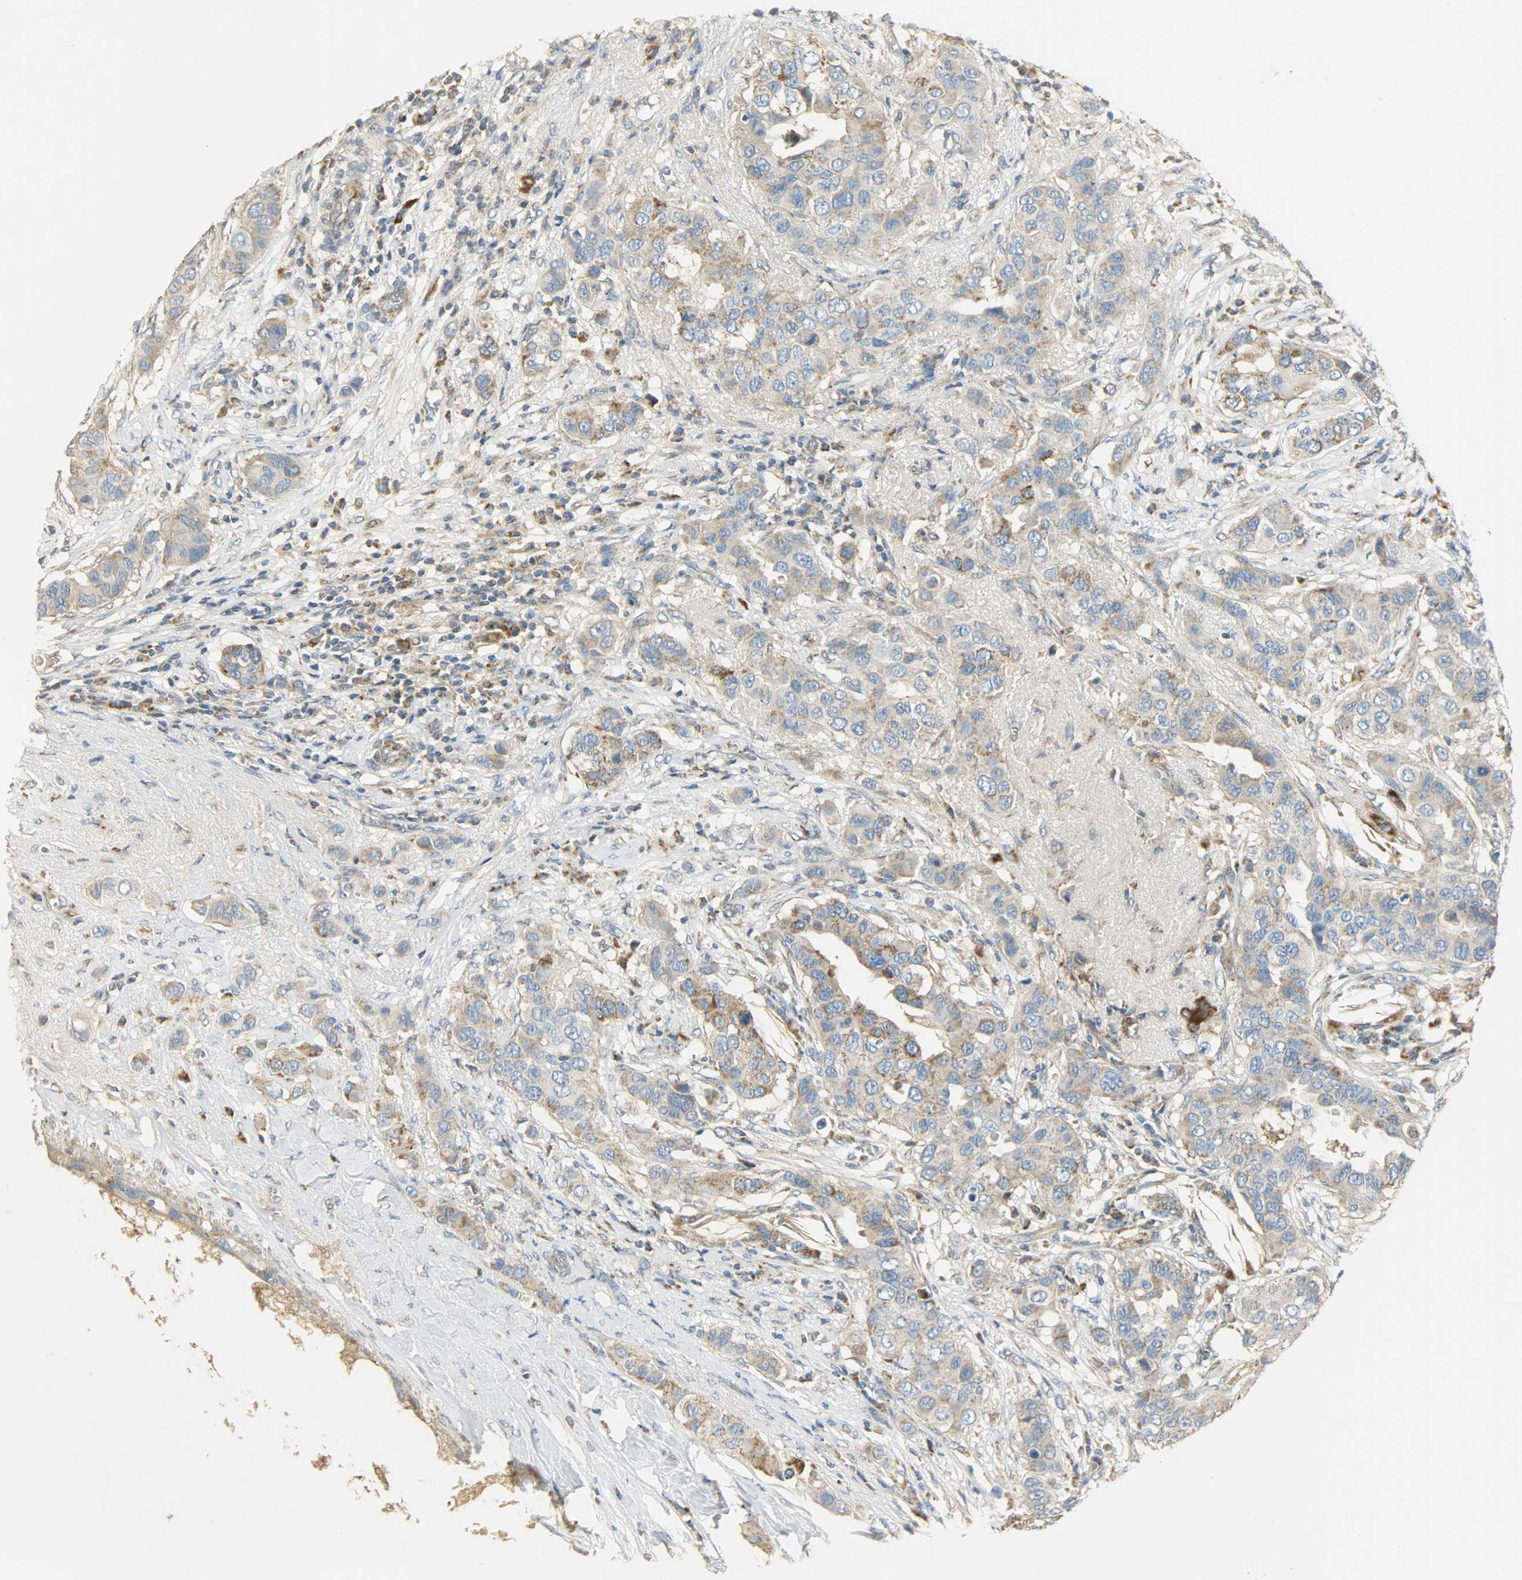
{"staining": {"intensity": "moderate", "quantity": ">75%", "location": "cytoplasmic/membranous"}, "tissue": "breast cancer", "cell_type": "Tumor cells", "image_type": "cancer", "snomed": [{"axis": "morphology", "description": "Duct carcinoma"}, {"axis": "topography", "description": "Breast"}], "caption": "Breast cancer (invasive ductal carcinoma) stained for a protein (brown) exhibits moderate cytoplasmic/membranous positive staining in approximately >75% of tumor cells.", "gene": "NNT", "patient": {"sex": "female", "age": 50}}